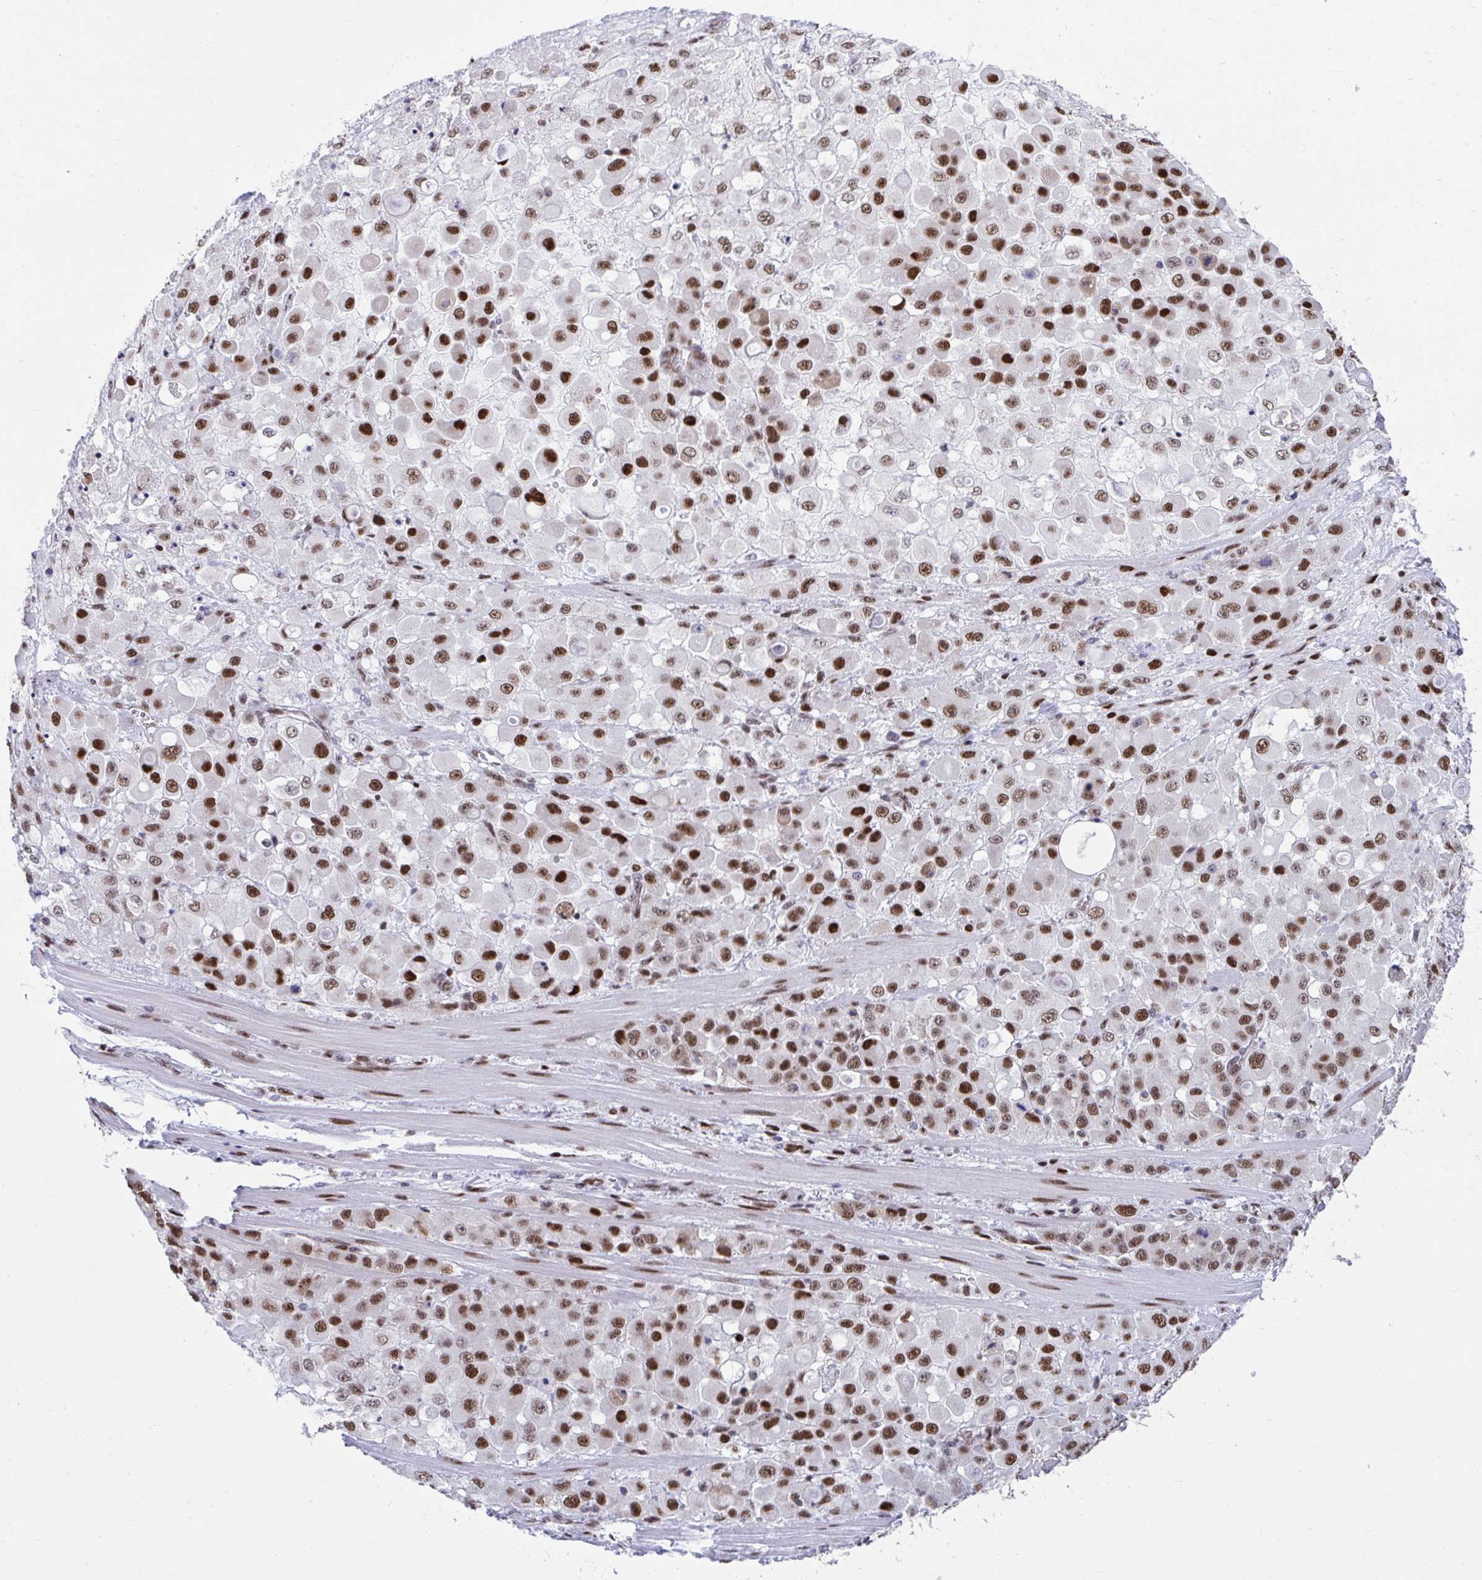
{"staining": {"intensity": "strong", "quantity": ">75%", "location": "nuclear"}, "tissue": "stomach cancer", "cell_type": "Tumor cells", "image_type": "cancer", "snomed": [{"axis": "morphology", "description": "Adenocarcinoma, NOS"}, {"axis": "topography", "description": "Stomach"}], "caption": "Tumor cells display high levels of strong nuclear positivity in about >75% of cells in adenocarcinoma (stomach).", "gene": "SLC35C2", "patient": {"sex": "female", "age": 76}}